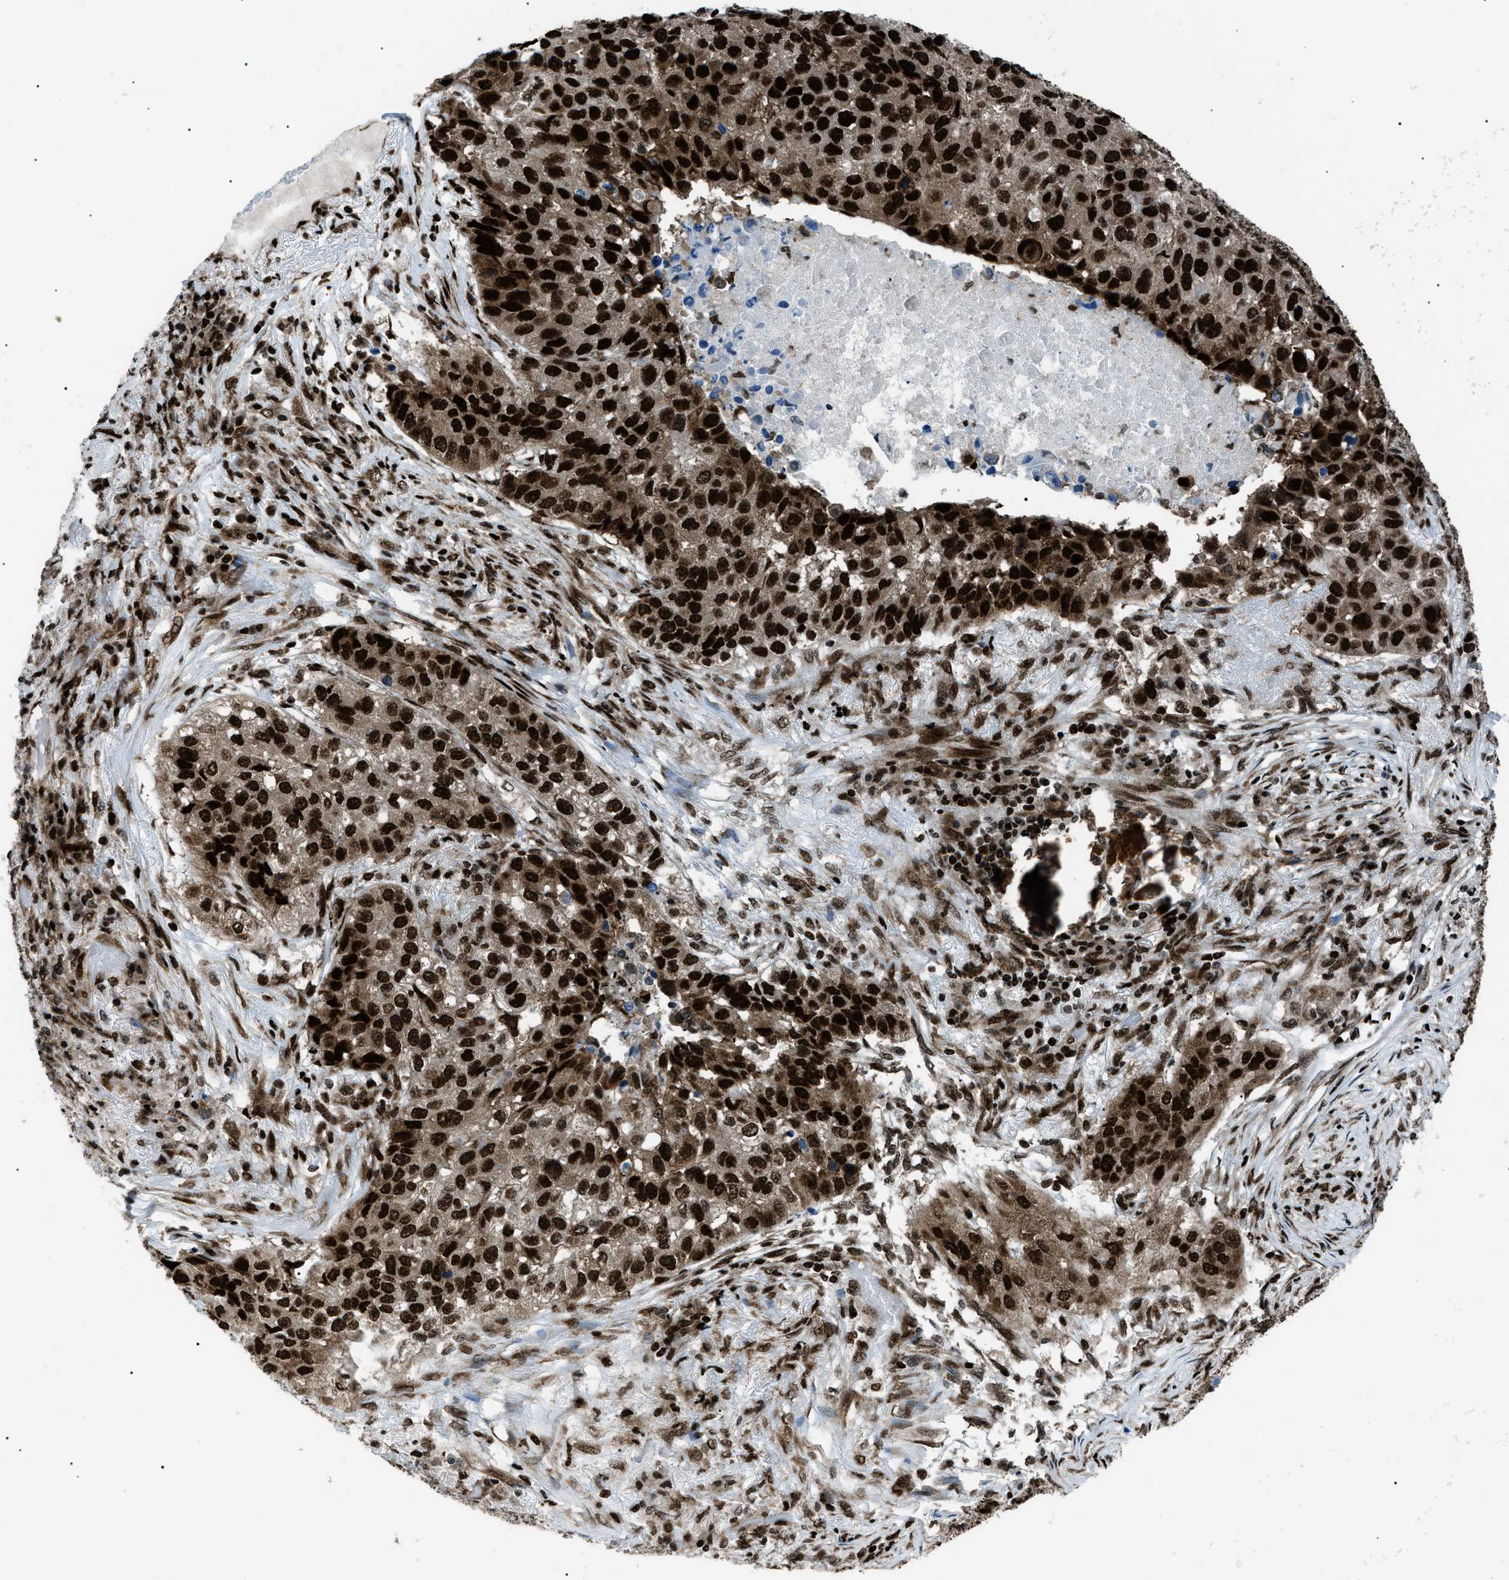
{"staining": {"intensity": "strong", "quantity": ">75%", "location": "nuclear"}, "tissue": "lung cancer", "cell_type": "Tumor cells", "image_type": "cancer", "snomed": [{"axis": "morphology", "description": "Squamous cell carcinoma, NOS"}, {"axis": "topography", "description": "Lung"}], "caption": "Lung cancer stained with DAB (3,3'-diaminobenzidine) immunohistochemistry displays high levels of strong nuclear expression in about >75% of tumor cells. (Stains: DAB (3,3'-diaminobenzidine) in brown, nuclei in blue, Microscopy: brightfield microscopy at high magnification).", "gene": "HNRNPK", "patient": {"sex": "male", "age": 57}}